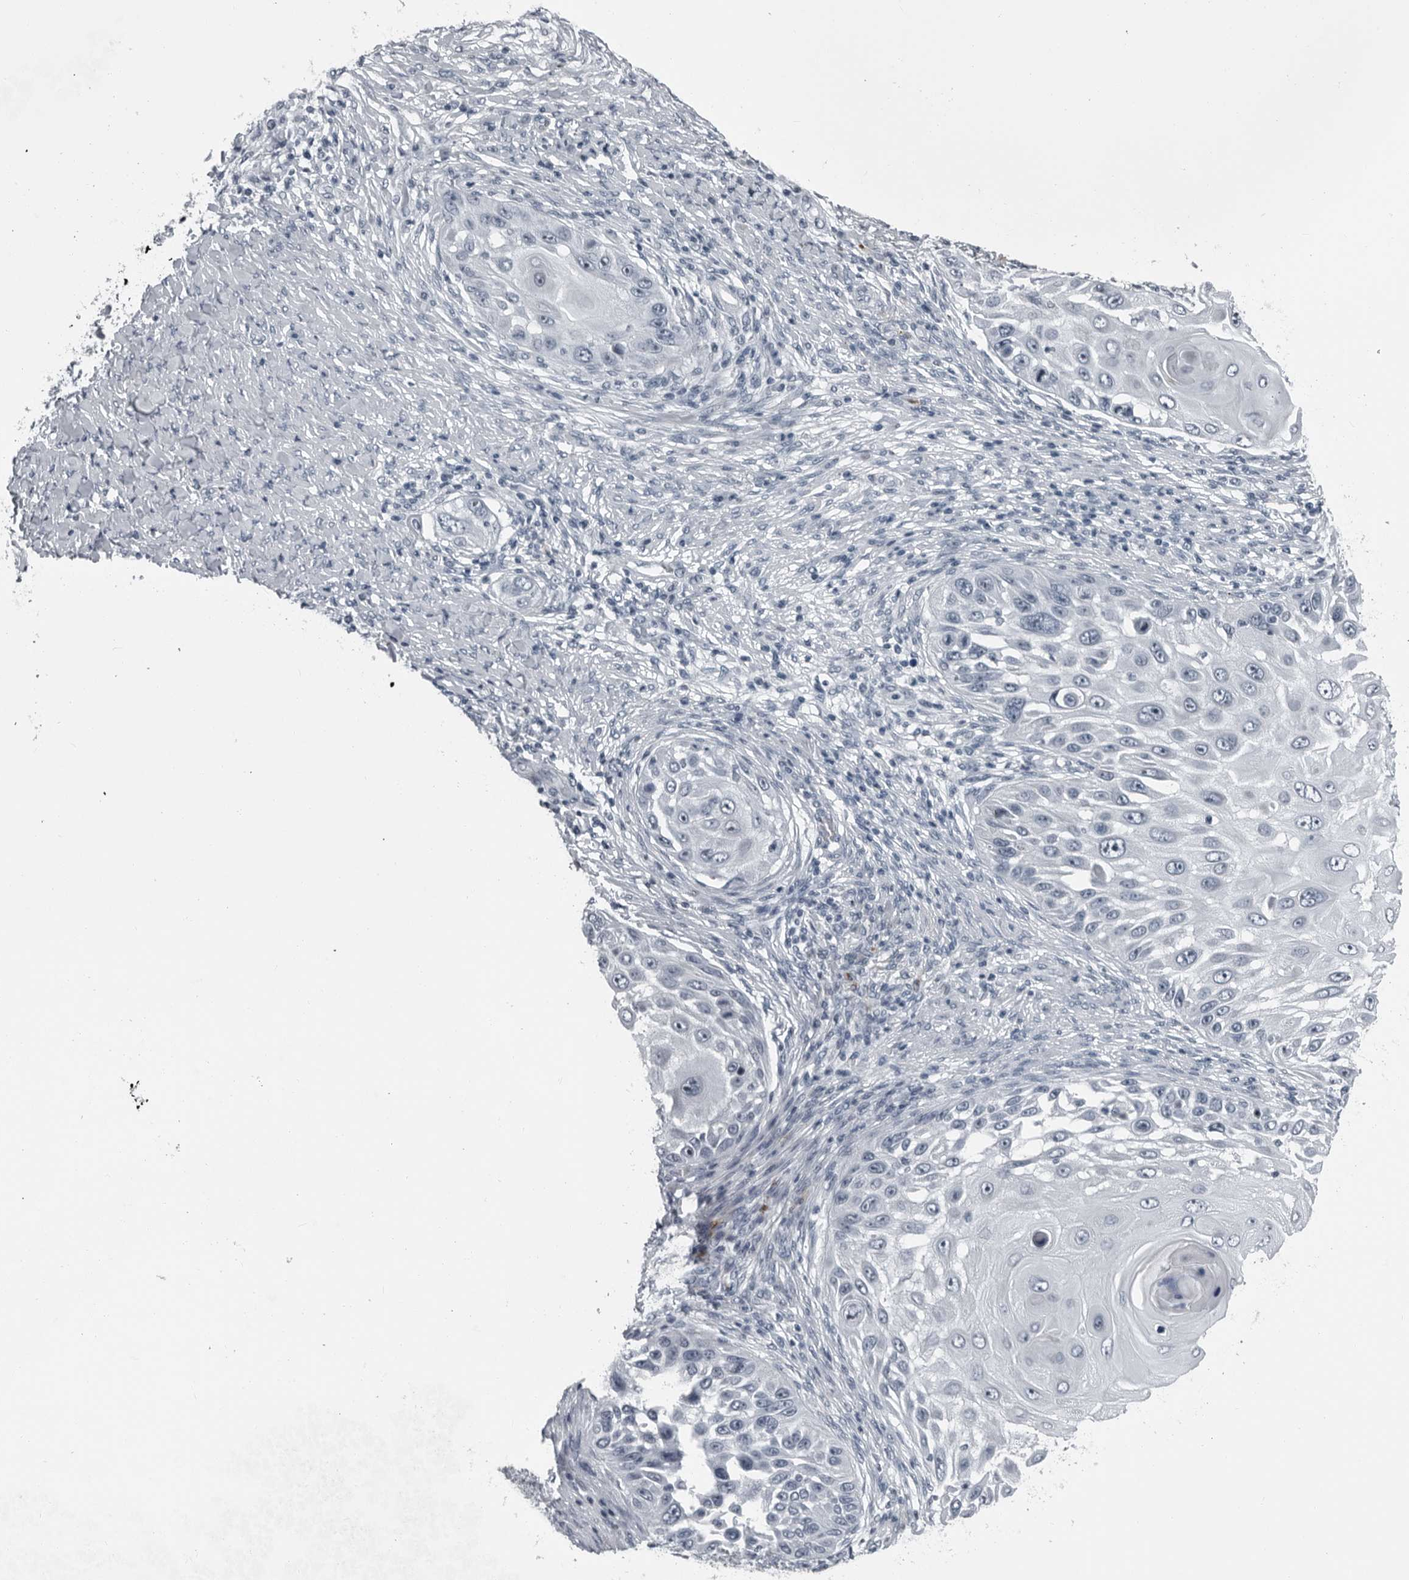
{"staining": {"intensity": "negative", "quantity": "none", "location": "none"}, "tissue": "skin cancer", "cell_type": "Tumor cells", "image_type": "cancer", "snomed": [{"axis": "morphology", "description": "Squamous cell carcinoma, NOS"}, {"axis": "topography", "description": "Skin"}], "caption": "The photomicrograph exhibits no staining of tumor cells in skin cancer.", "gene": "PDCD11", "patient": {"sex": "female", "age": 44}}